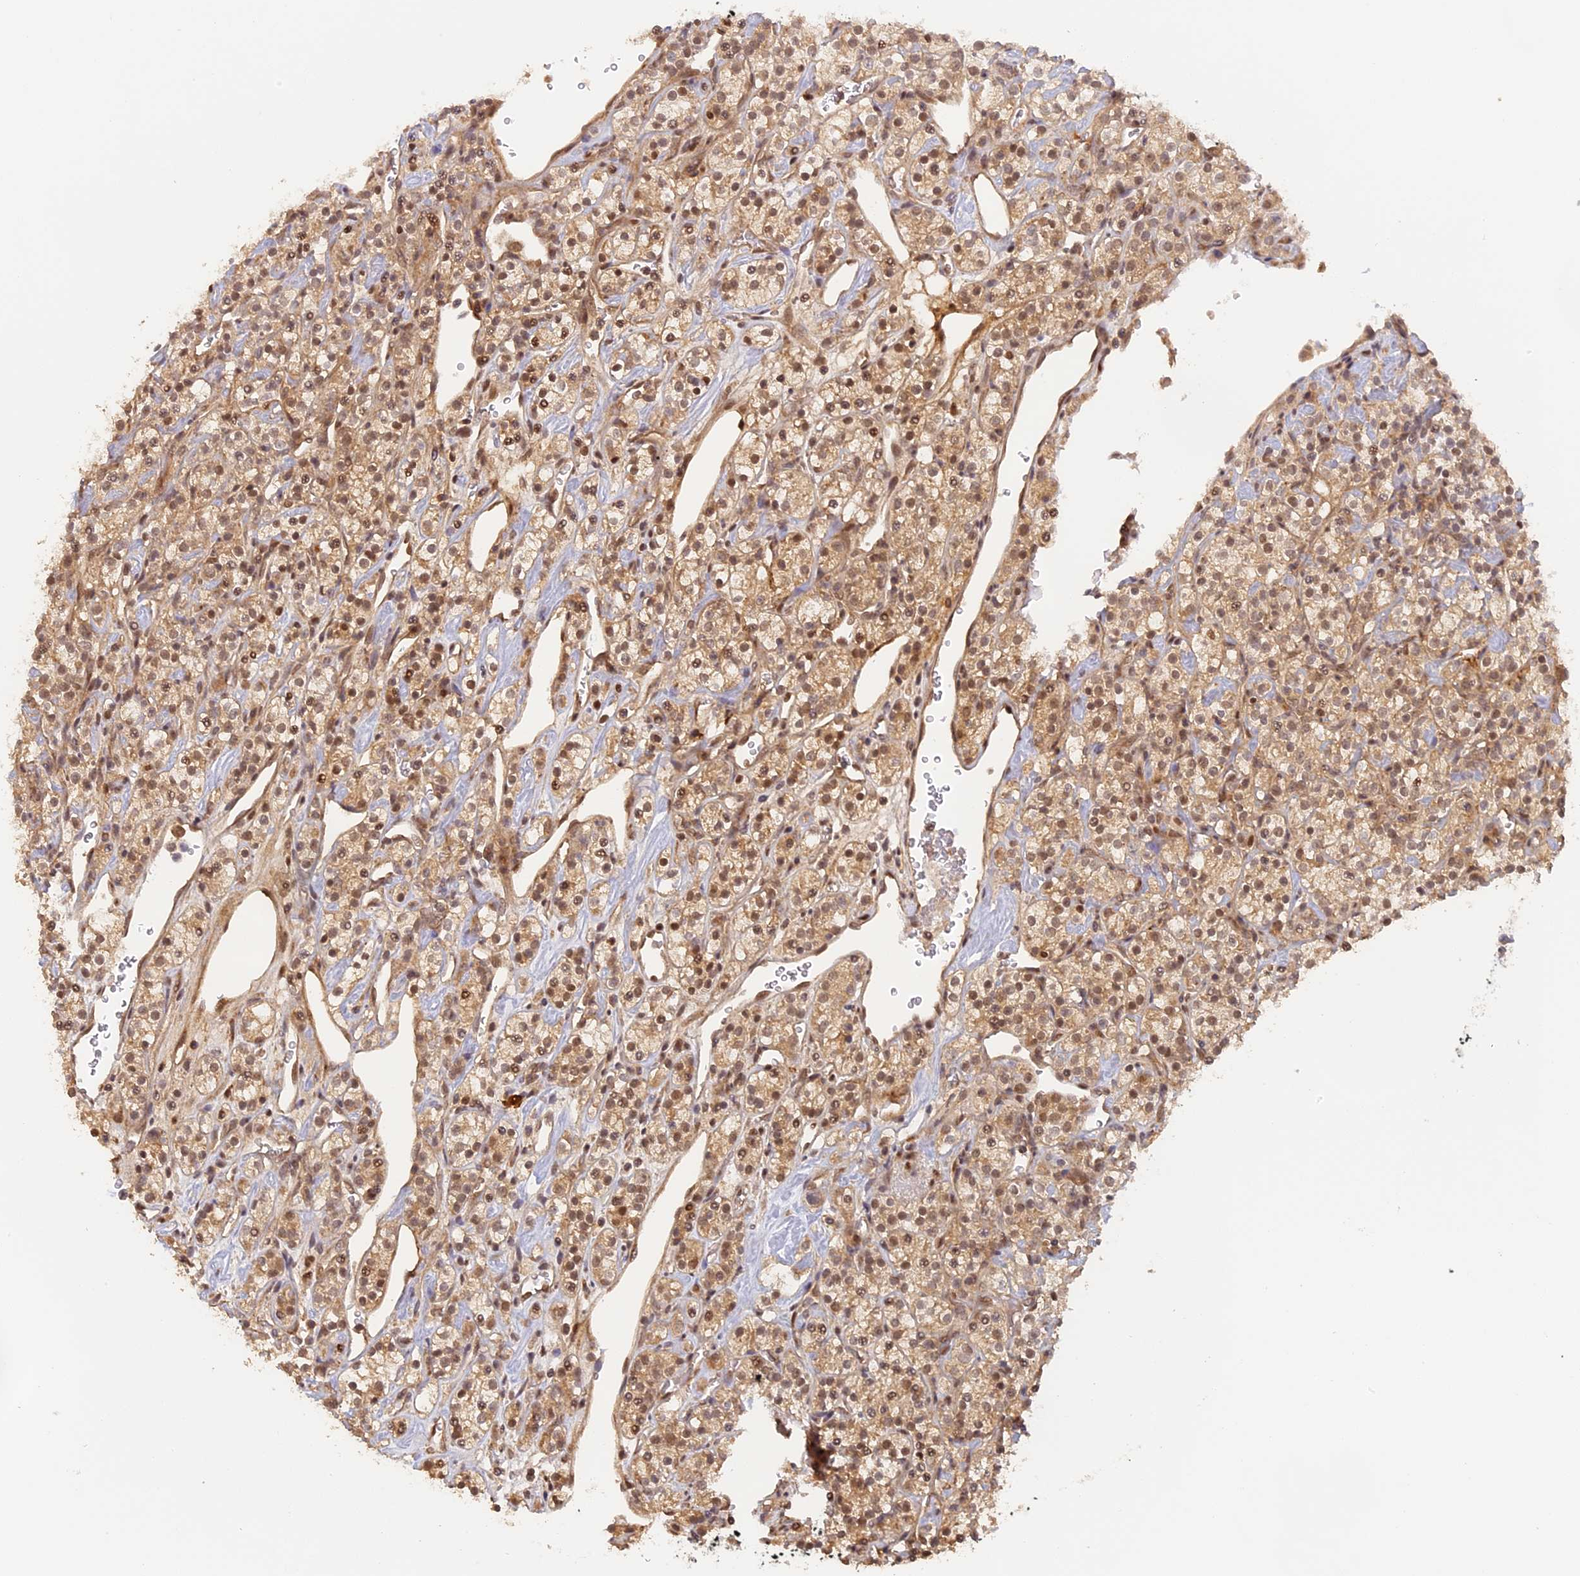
{"staining": {"intensity": "moderate", "quantity": ">75%", "location": "cytoplasmic/membranous,nuclear"}, "tissue": "renal cancer", "cell_type": "Tumor cells", "image_type": "cancer", "snomed": [{"axis": "morphology", "description": "Adenocarcinoma, NOS"}, {"axis": "topography", "description": "Kidney"}], "caption": "Human renal adenocarcinoma stained with a brown dye reveals moderate cytoplasmic/membranous and nuclear positive staining in about >75% of tumor cells.", "gene": "MYBL2", "patient": {"sex": "male", "age": 77}}